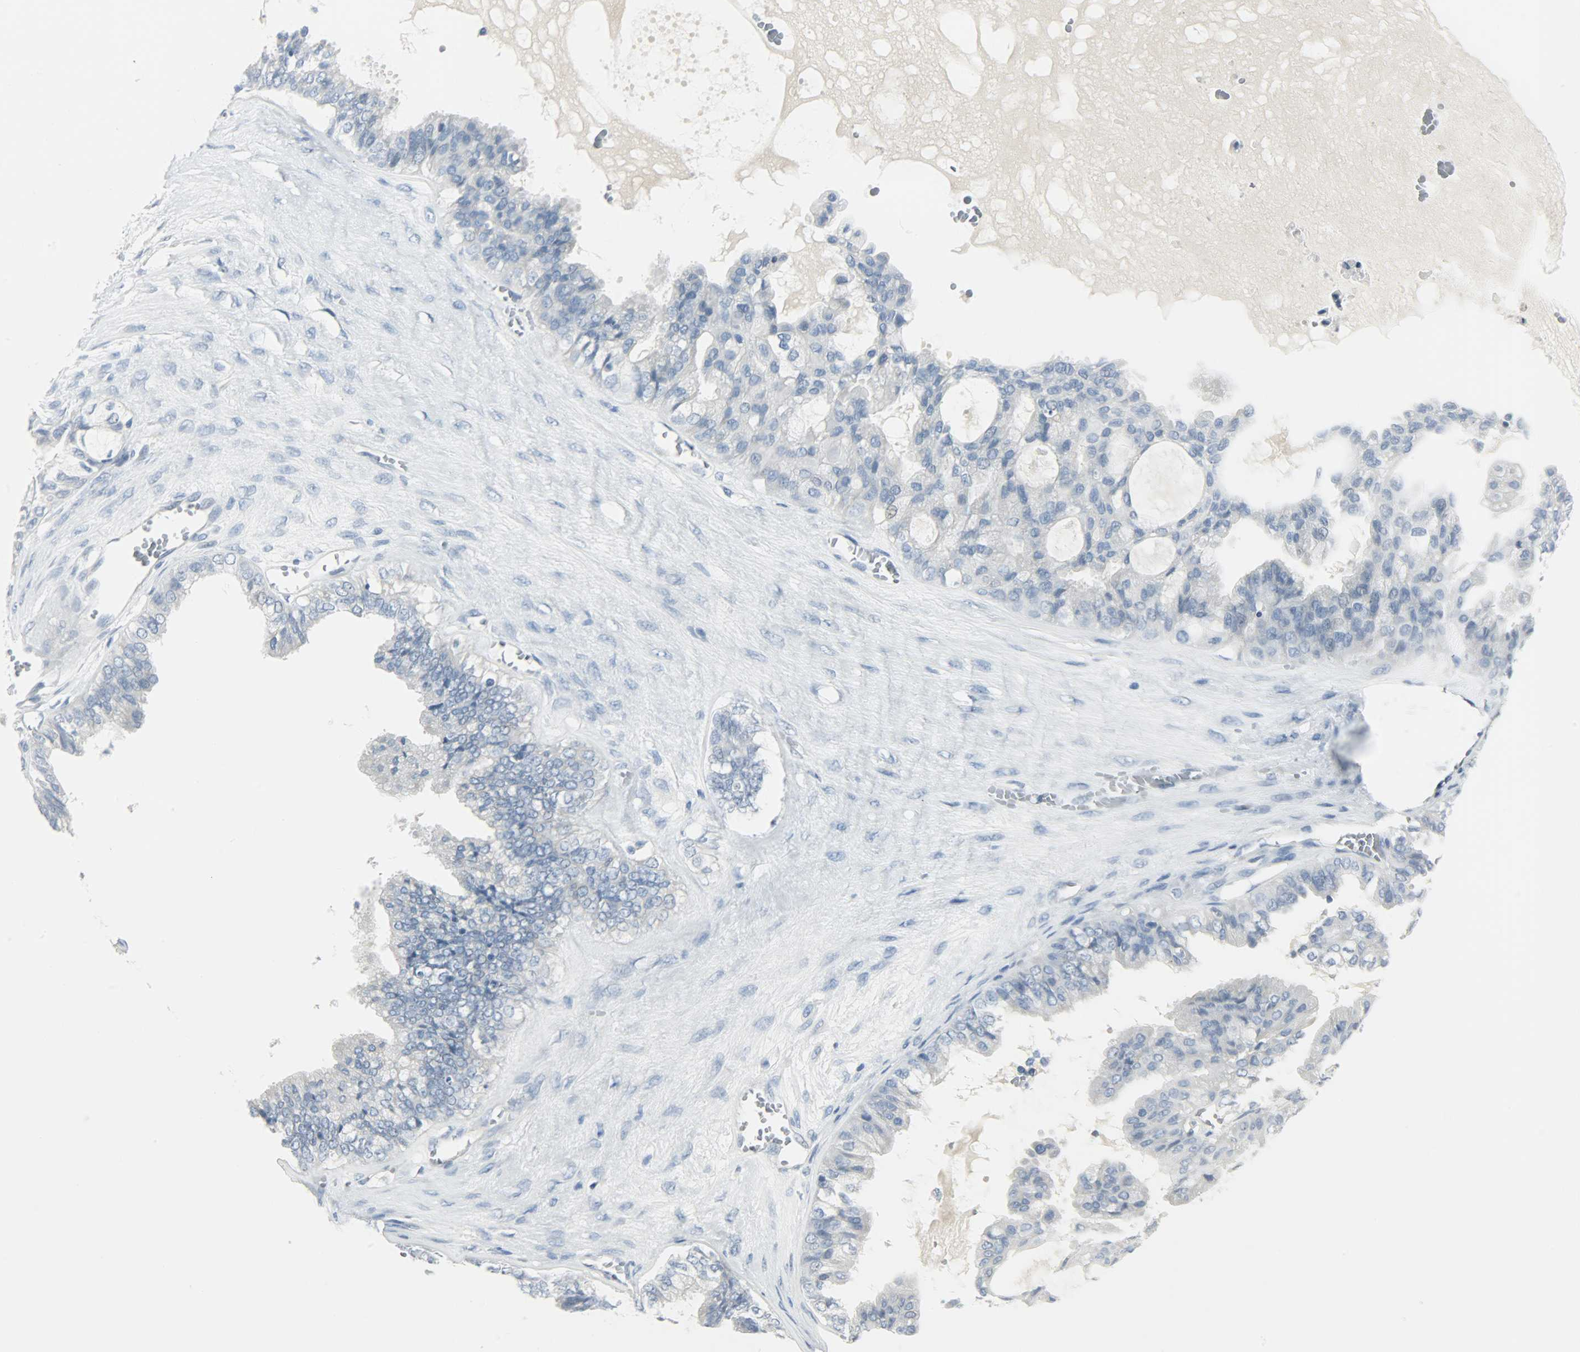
{"staining": {"intensity": "negative", "quantity": "none", "location": "none"}, "tissue": "ovarian cancer", "cell_type": "Tumor cells", "image_type": "cancer", "snomed": [{"axis": "morphology", "description": "Carcinoma, NOS"}, {"axis": "morphology", "description": "Carcinoma, endometroid"}, {"axis": "topography", "description": "Ovary"}], "caption": "Ovarian cancer (endometroid carcinoma) was stained to show a protein in brown. There is no significant expression in tumor cells.", "gene": "KIT", "patient": {"sex": "female", "age": 50}}